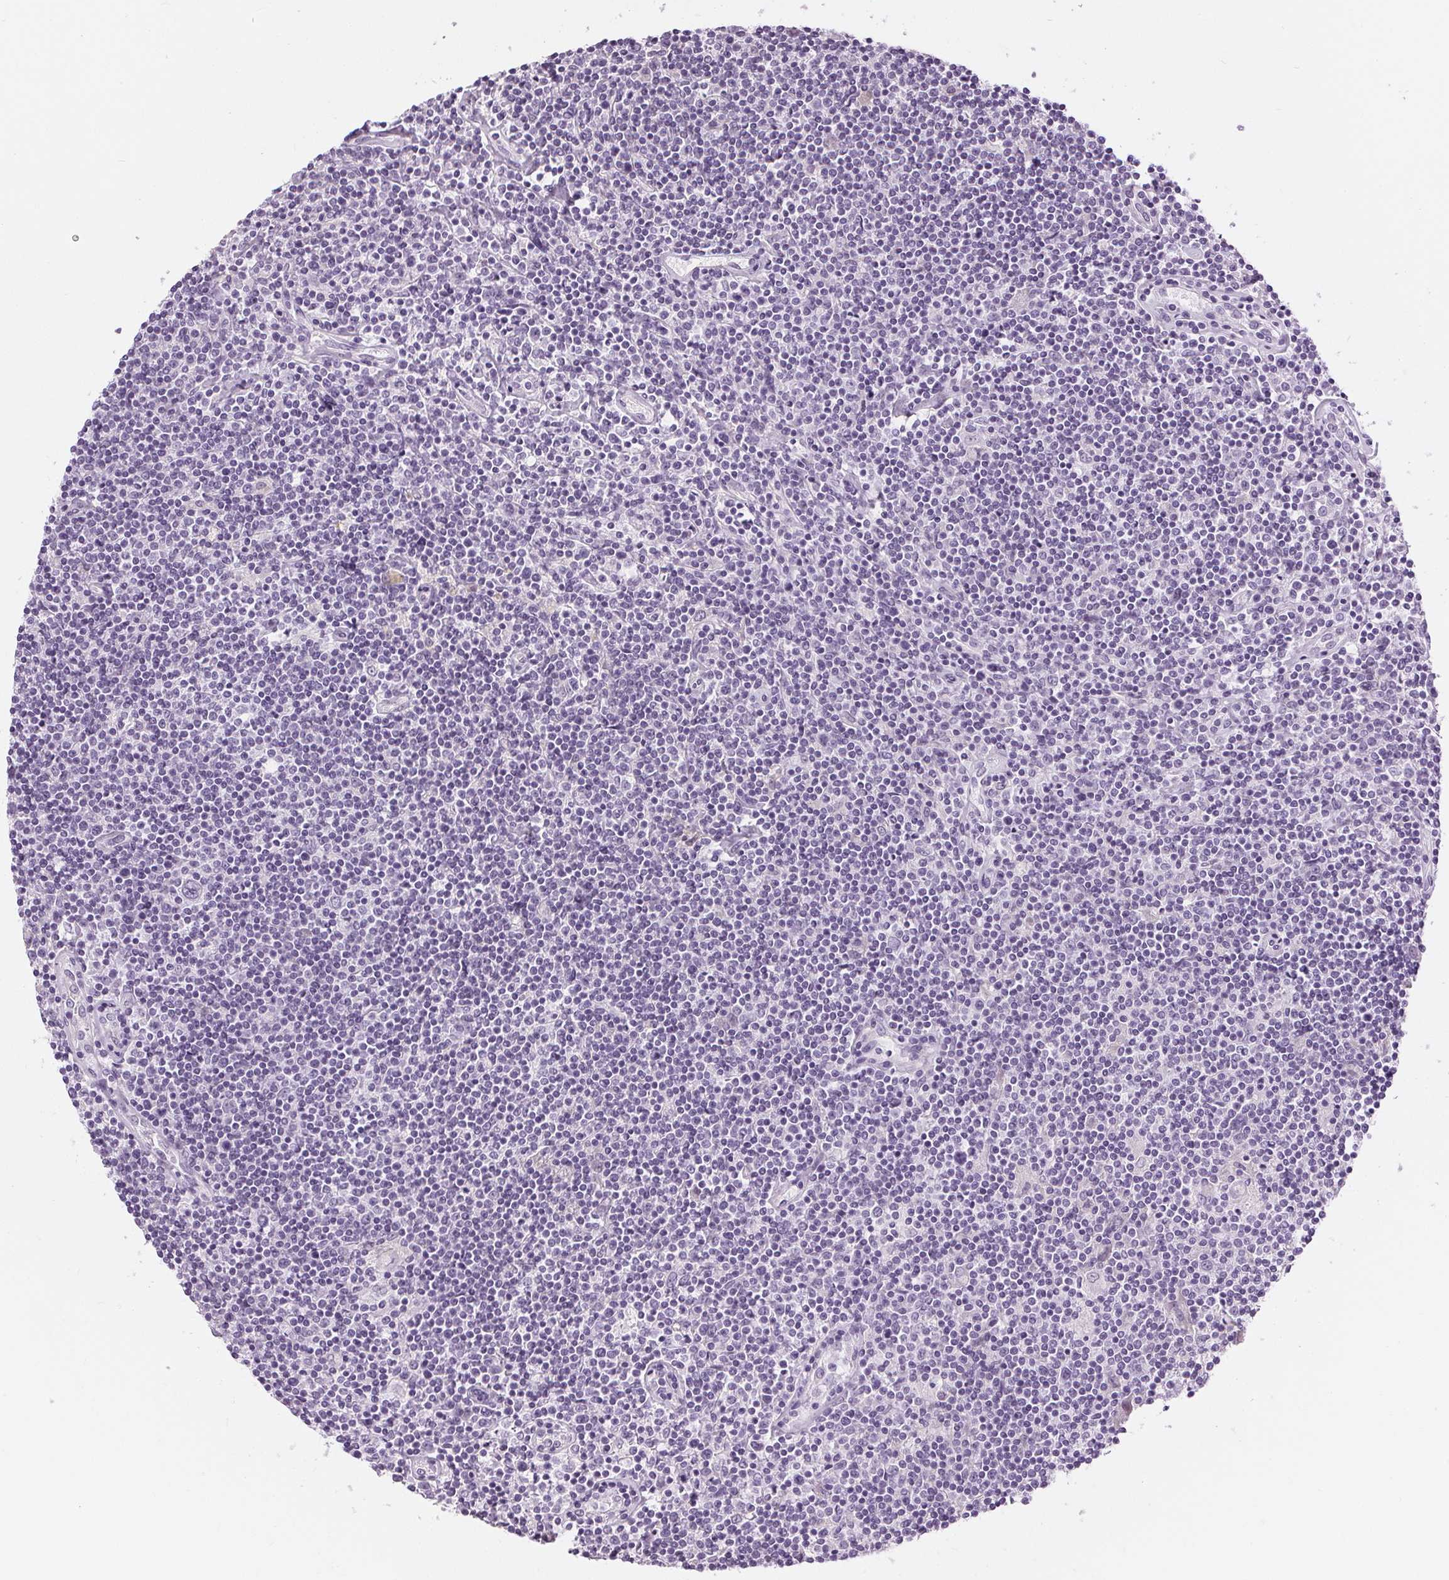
{"staining": {"intensity": "negative", "quantity": "none", "location": "none"}, "tissue": "lymphoma", "cell_type": "Tumor cells", "image_type": "cancer", "snomed": [{"axis": "morphology", "description": "Hodgkin's disease, NOS"}, {"axis": "topography", "description": "Lymph node"}], "caption": "High magnification brightfield microscopy of Hodgkin's disease stained with DAB (3,3'-diaminobenzidine) (brown) and counterstained with hematoxylin (blue): tumor cells show no significant positivity.", "gene": "MISP", "patient": {"sex": "male", "age": 40}}